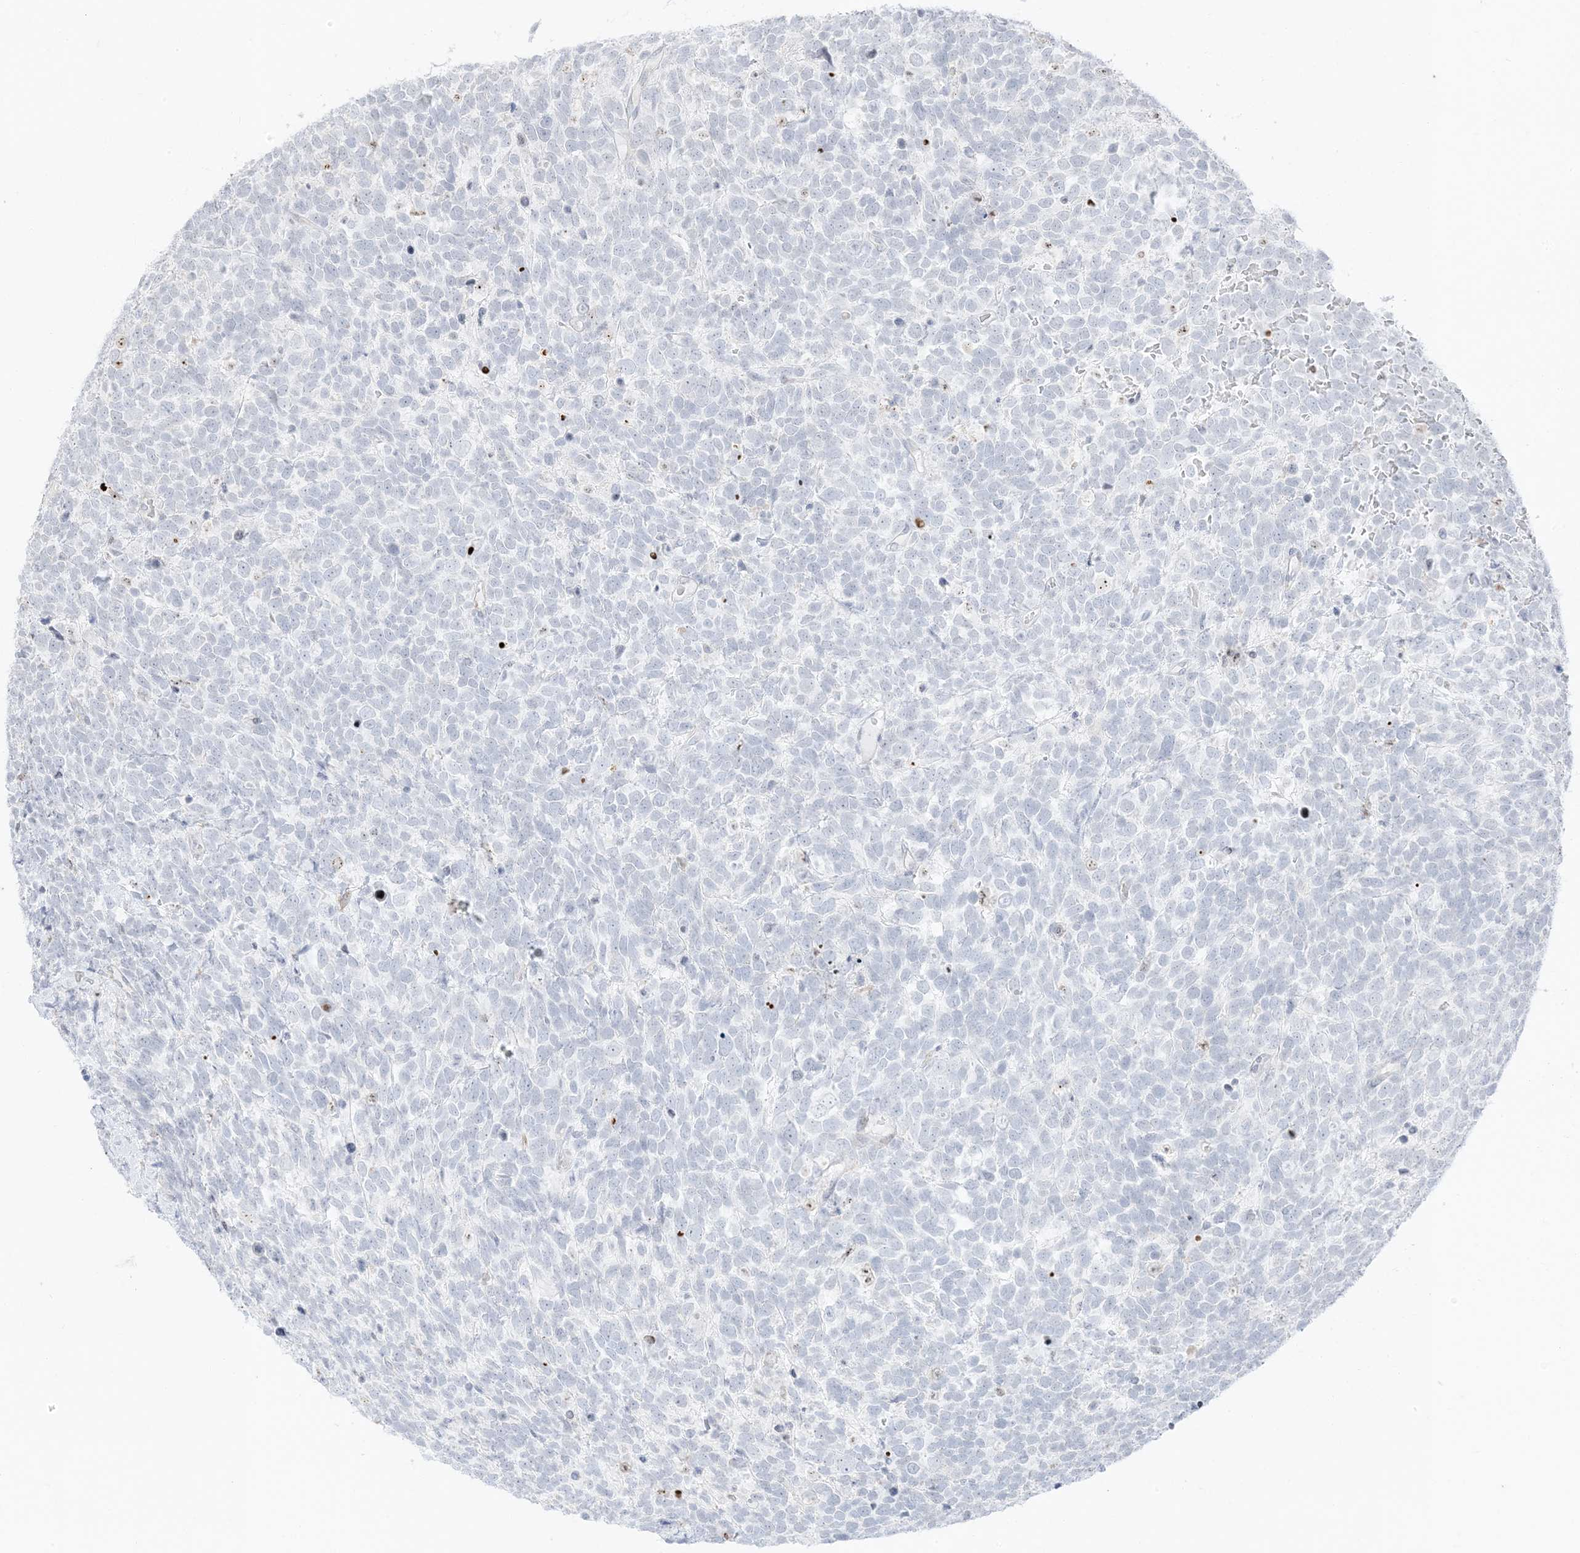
{"staining": {"intensity": "negative", "quantity": "none", "location": "none"}, "tissue": "urothelial cancer", "cell_type": "Tumor cells", "image_type": "cancer", "snomed": [{"axis": "morphology", "description": "Urothelial carcinoma, High grade"}, {"axis": "topography", "description": "Urinary bladder"}], "caption": "There is no significant expression in tumor cells of urothelial cancer.", "gene": "RAC1", "patient": {"sex": "female", "age": 82}}